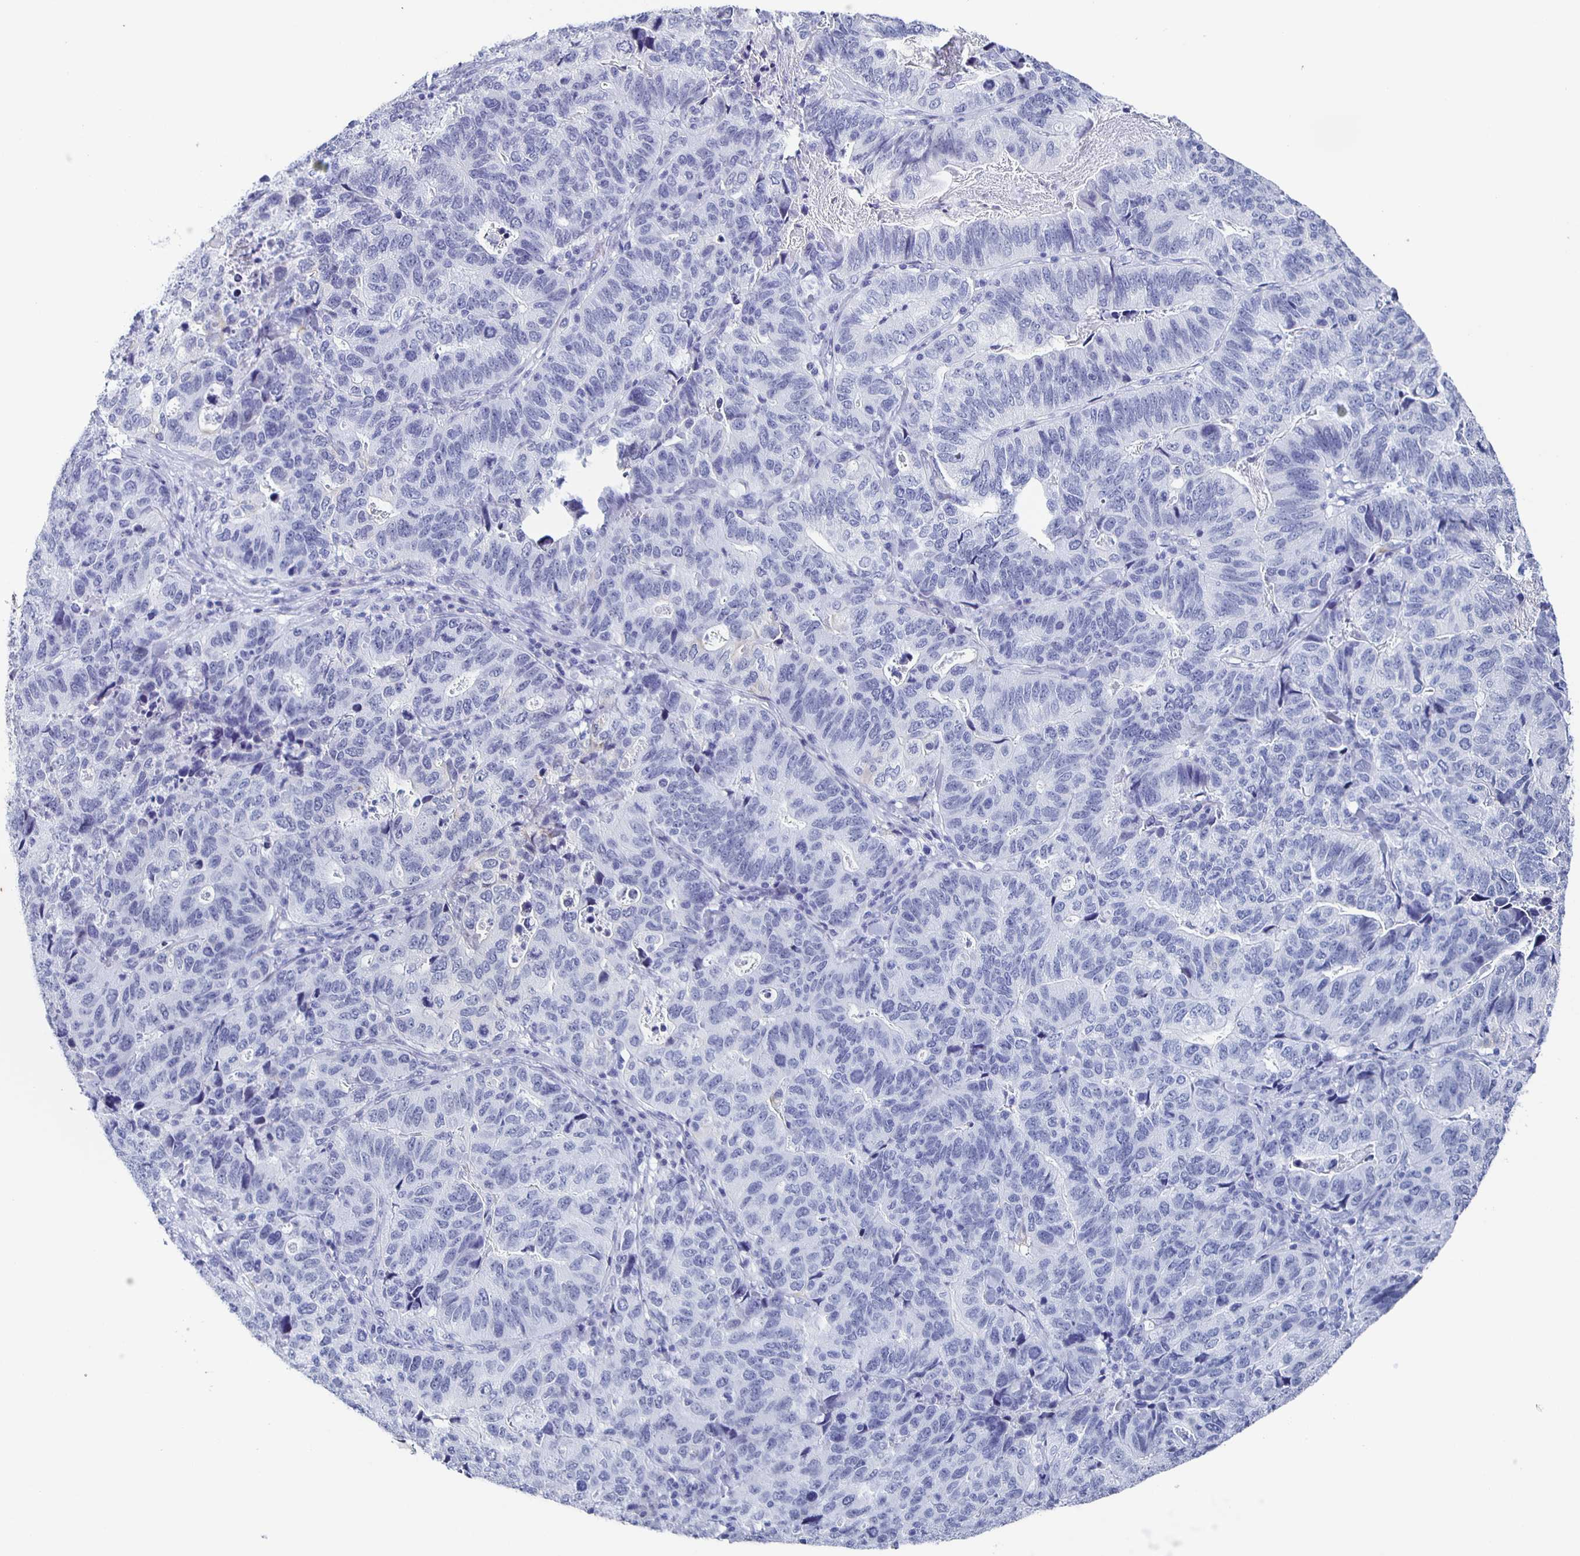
{"staining": {"intensity": "negative", "quantity": "none", "location": "none"}, "tissue": "stomach cancer", "cell_type": "Tumor cells", "image_type": "cancer", "snomed": [{"axis": "morphology", "description": "Adenocarcinoma, NOS"}, {"axis": "topography", "description": "Stomach, upper"}], "caption": "There is no significant staining in tumor cells of adenocarcinoma (stomach).", "gene": "CCDC17", "patient": {"sex": "female", "age": 67}}